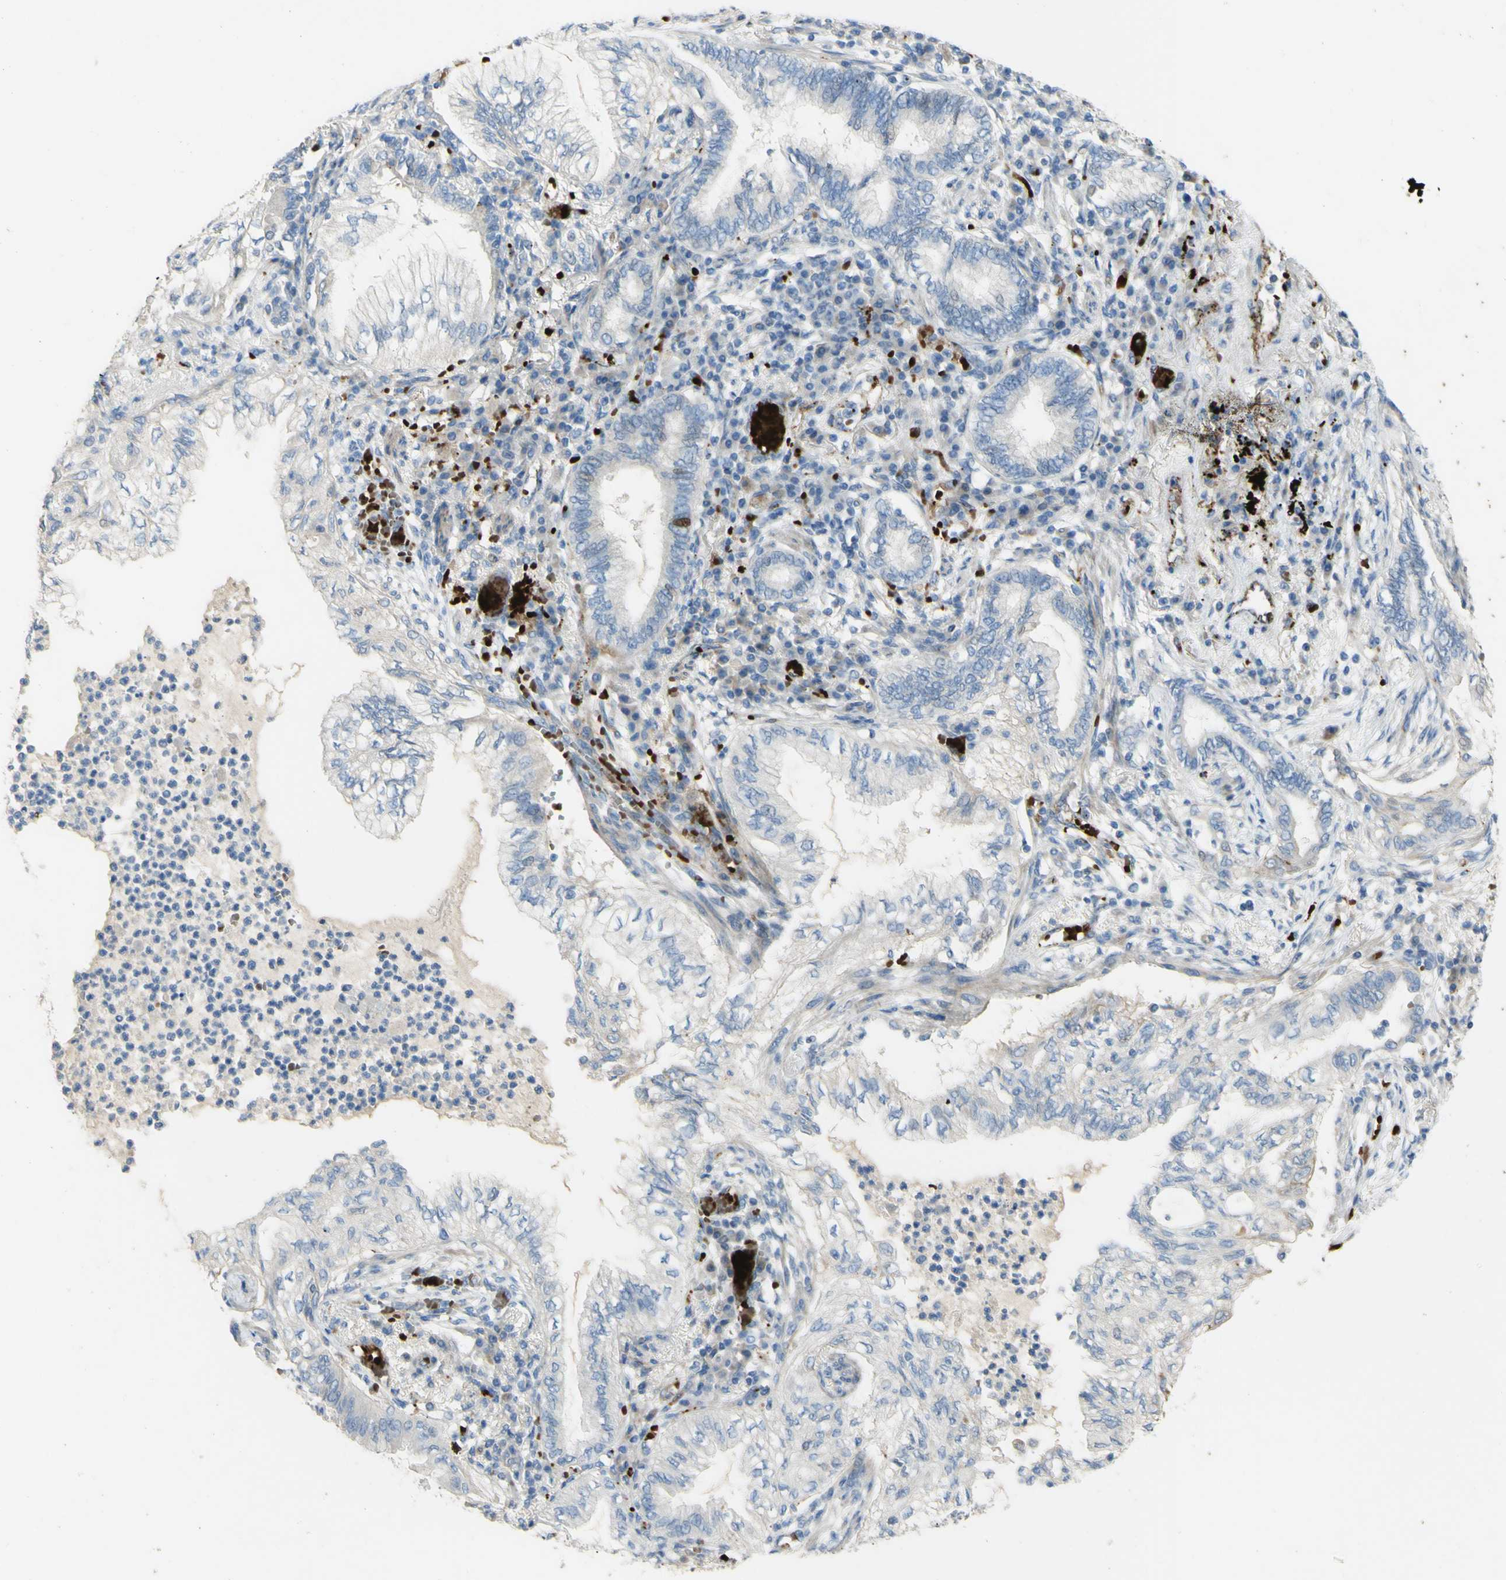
{"staining": {"intensity": "negative", "quantity": "none", "location": "none"}, "tissue": "lung cancer", "cell_type": "Tumor cells", "image_type": "cancer", "snomed": [{"axis": "morphology", "description": "Normal tissue, NOS"}, {"axis": "morphology", "description": "Adenocarcinoma, NOS"}, {"axis": "topography", "description": "Bronchus"}, {"axis": "topography", "description": "Lung"}], "caption": "The histopathology image exhibits no significant positivity in tumor cells of adenocarcinoma (lung).", "gene": "GAN", "patient": {"sex": "female", "age": 70}}